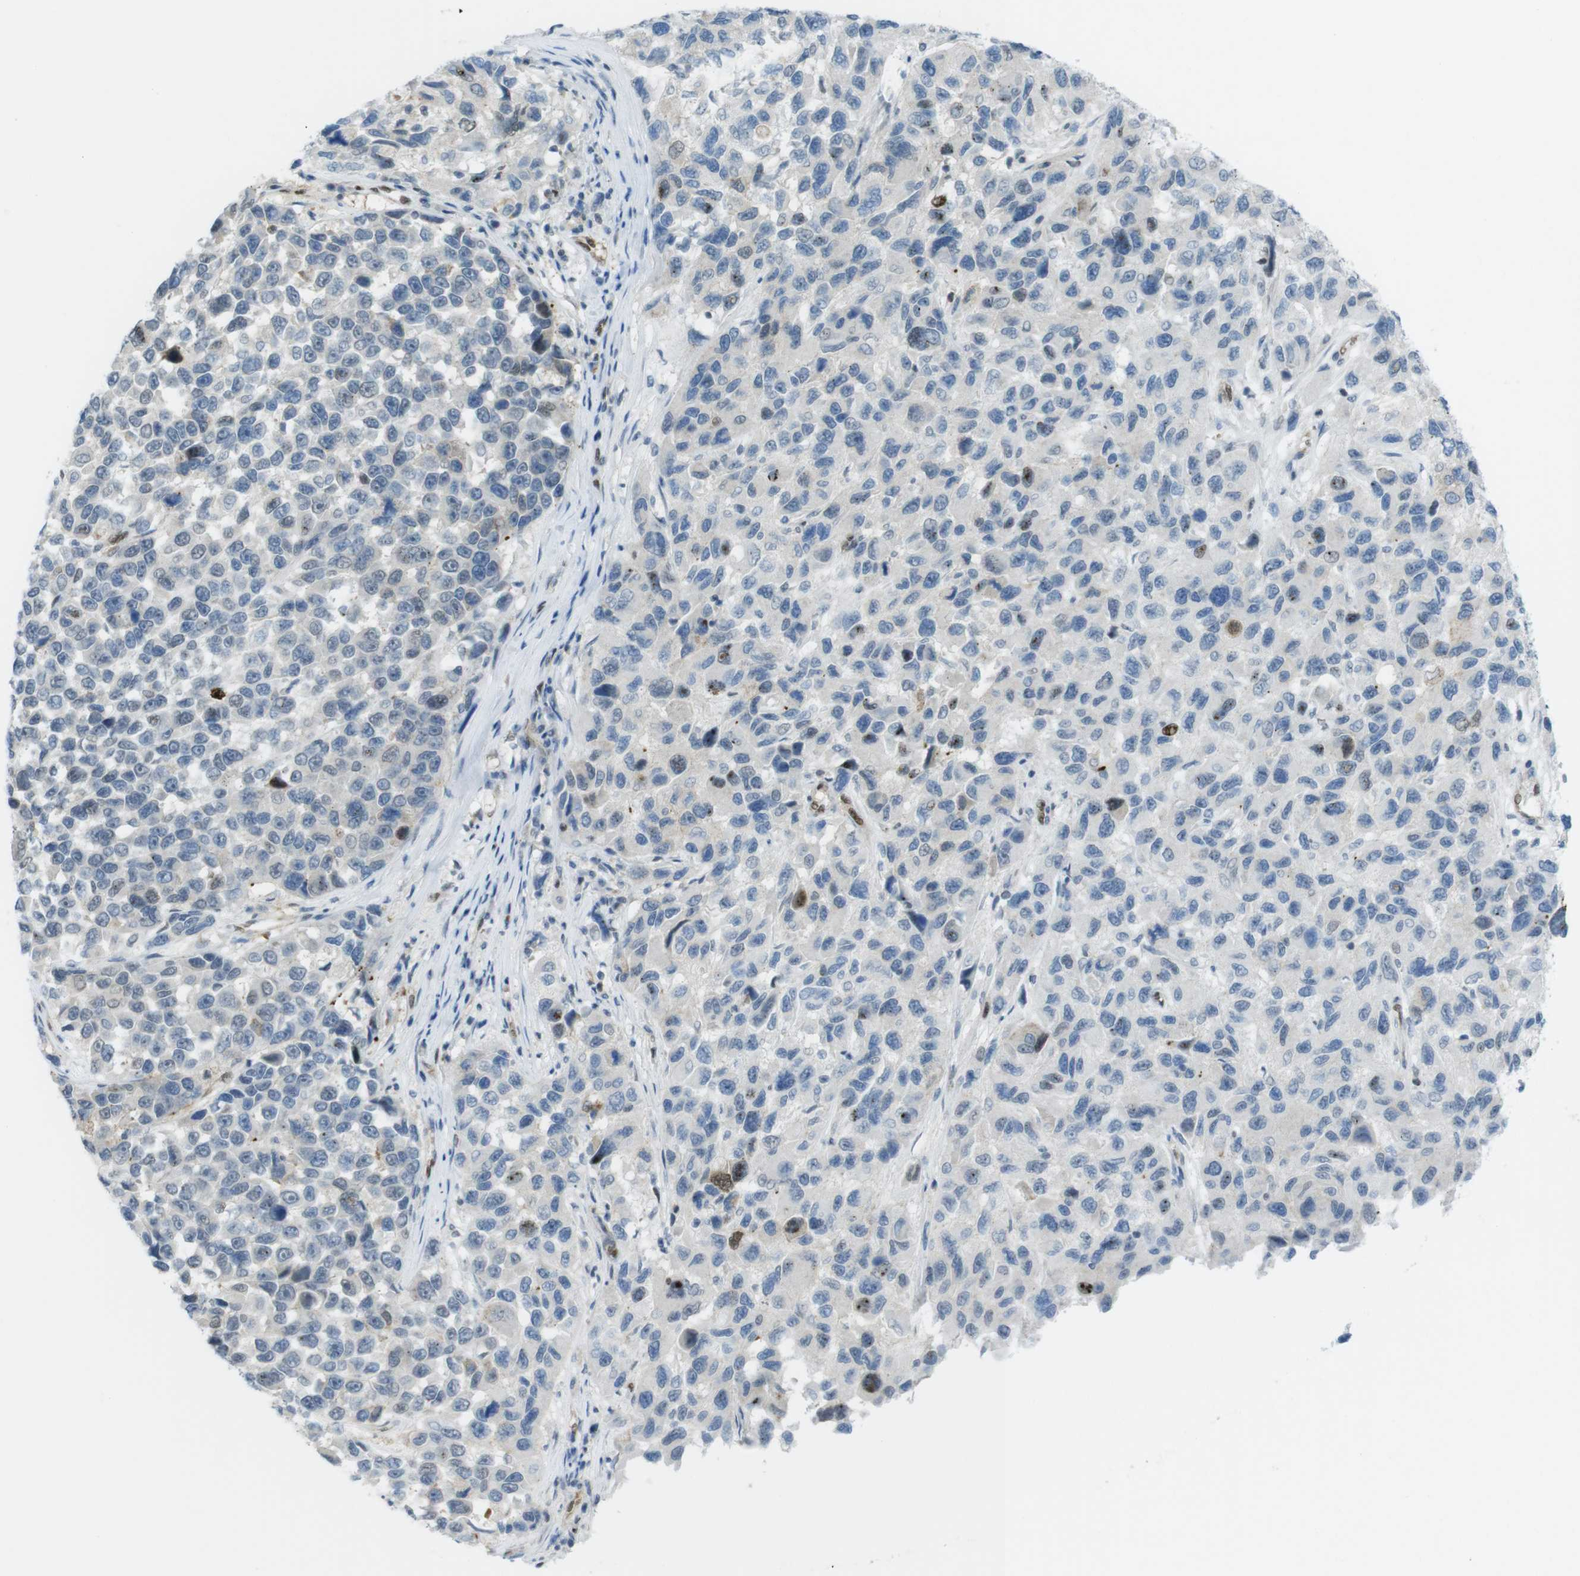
{"staining": {"intensity": "moderate", "quantity": "<25%", "location": "nuclear"}, "tissue": "melanoma", "cell_type": "Tumor cells", "image_type": "cancer", "snomed": [{"axis": "morphology", "description": "Malignant melanoma, NOS"}, {"axis": "topography", "description": "Skin"}], "caption": "Protein expression by IHC displays moderate nuclear positivity in about <25% of tumor cells in melanoma. Using DAB (3,3'-diaminobenzidine) (brown) and hematoxylin (blue) stains, captured at high magnification using brightfield microscopy.", "gene": "UBB", "patient": {"sex": "male", "age": 53}}